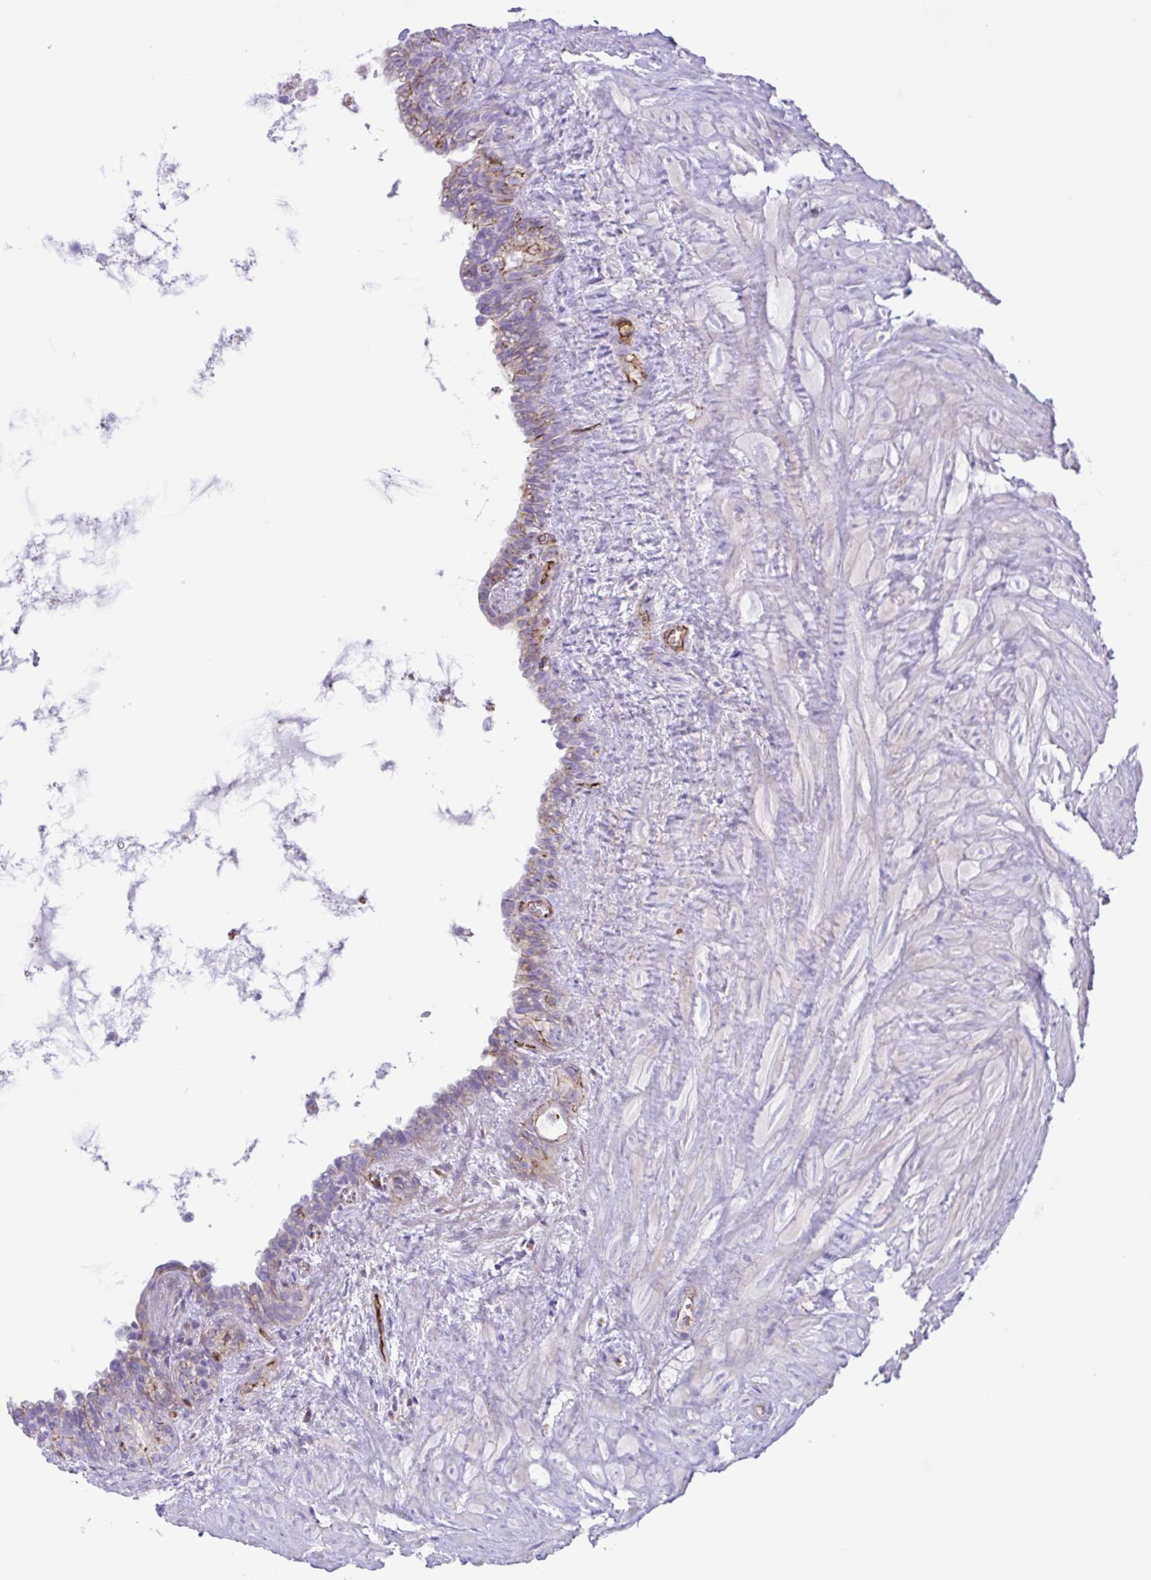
{"staining": {"intensity": "moderate", "quantity": "<25%", "location": "cytoplasmic/membranous"}, "tissue": "seminal vesicle", "cell_type": "Glandular cells", "image_type": "normal", "snomed": [{"axis": "morphology", "description": "Normal tissue, NOS"}, {"axis": "topography", "description": "Seminal veicle"}], "caption": "IHC of unremarkable human seminal vesicle exhibits low levels of moderate cytoplasmic/membranous expression in approximately <25% of glandular cells.", "gene": "FLT1", "patient": {"sex": "male", "age": 76}}